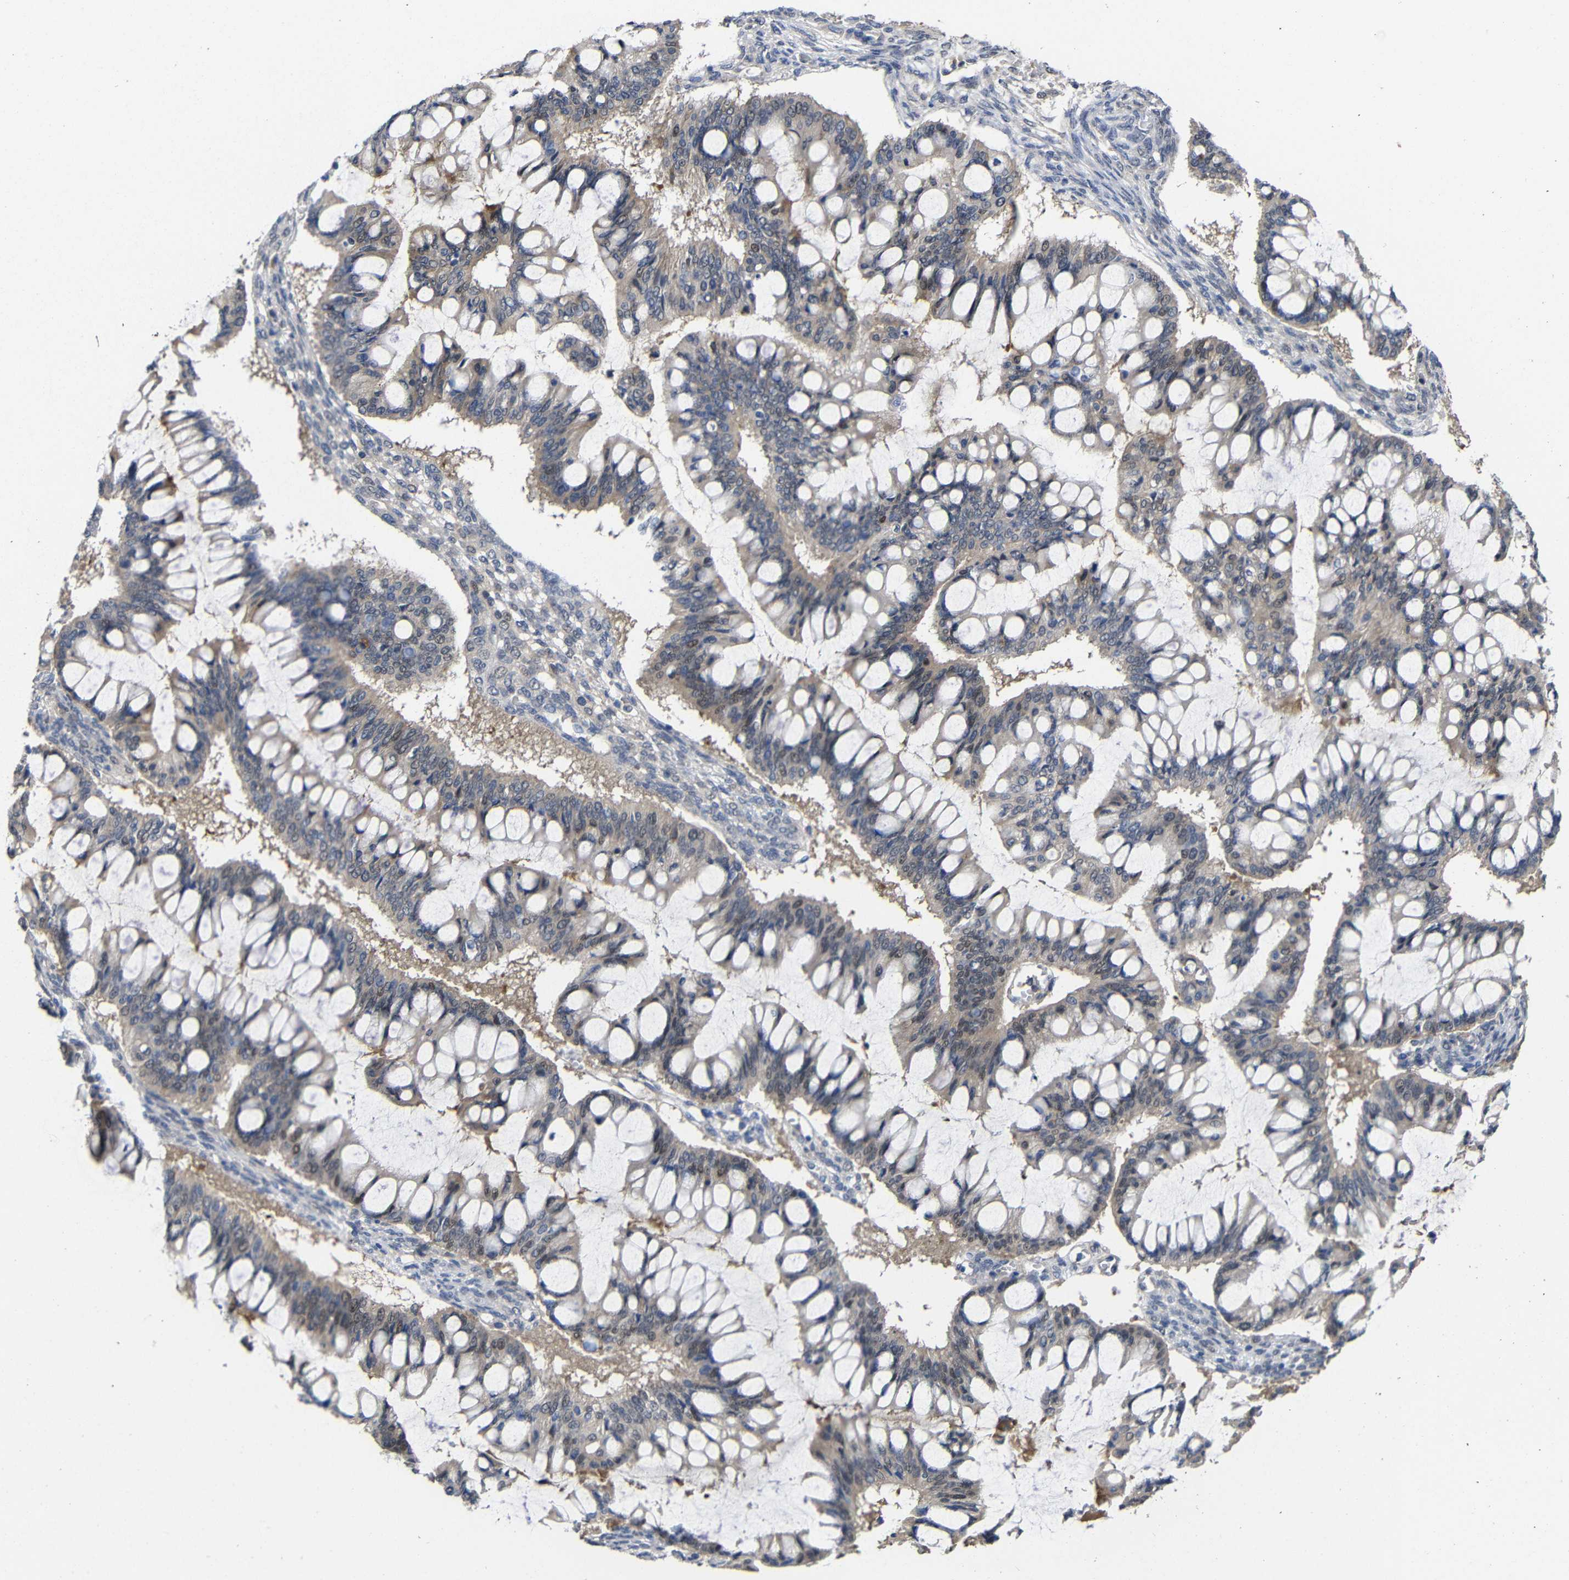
{"staining": {"intensity": "moderate", "quantity": "25%-75%", "location": "cytoplasmic/membranous"}, "tissue": "ovarian cancer", "cell_type": "Tumor cells", "image_type": "cancer", "snomed": [{"axis": "morphology", "description": "Cystadenocarcinoma, mucinous, NOS"}, {"axis": "topography", "description": "Ovary"}], "caption": "Protein expression by immunohistochemistry shows moderate cytoplasmic/membranous expression in approximately 25%-75% of tumor cells in mucinous cystadenocarcinoma (ovarian). The protein is shown in brown color, while the nuclei are stained blue.", "gene": "ATG12", "patient": {"sex": "female", "age": 73}}